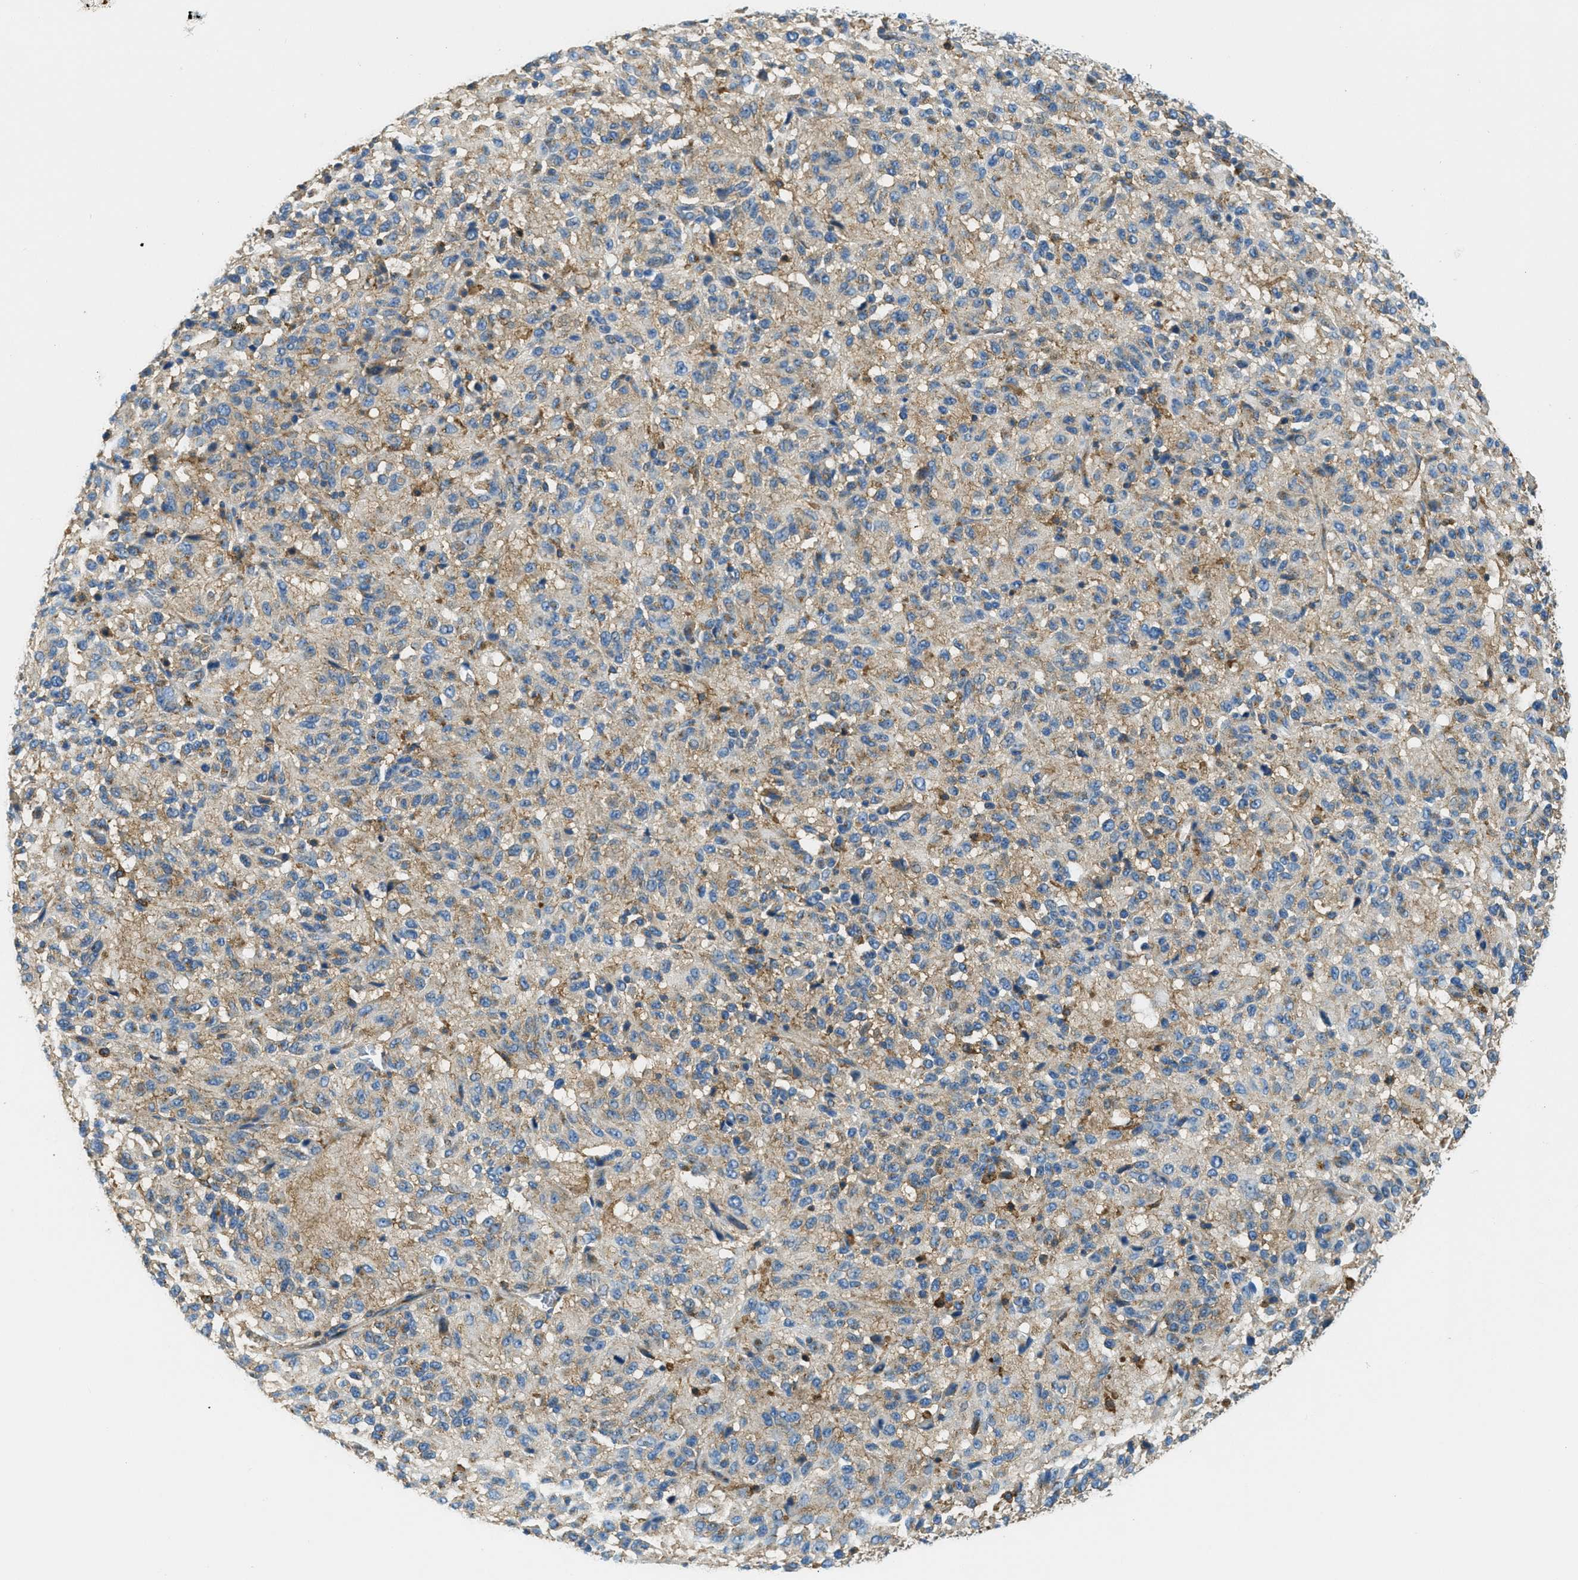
{"staining": {"intensity": "moderate", "quantity": ">75%", "location": "cytoplasmic/membranous"}, "tissue": "melanoma", "cell_type": "Tumor cells", "image_type": "cancer", "snomed": [{"axis": "morphology", "description": "Malignant melanoma, Metastatic site"}, {"axis": "topography", "description": "Lung"}], "caption": "This micrograph exhibits immunohistochemistry staining of human melanoma, with medium moderate cytoplasmic/membranous staining in about >75% of tumor cells.", "gene": "AP2B1", "patient": {"sex": "male", "age": 64}}